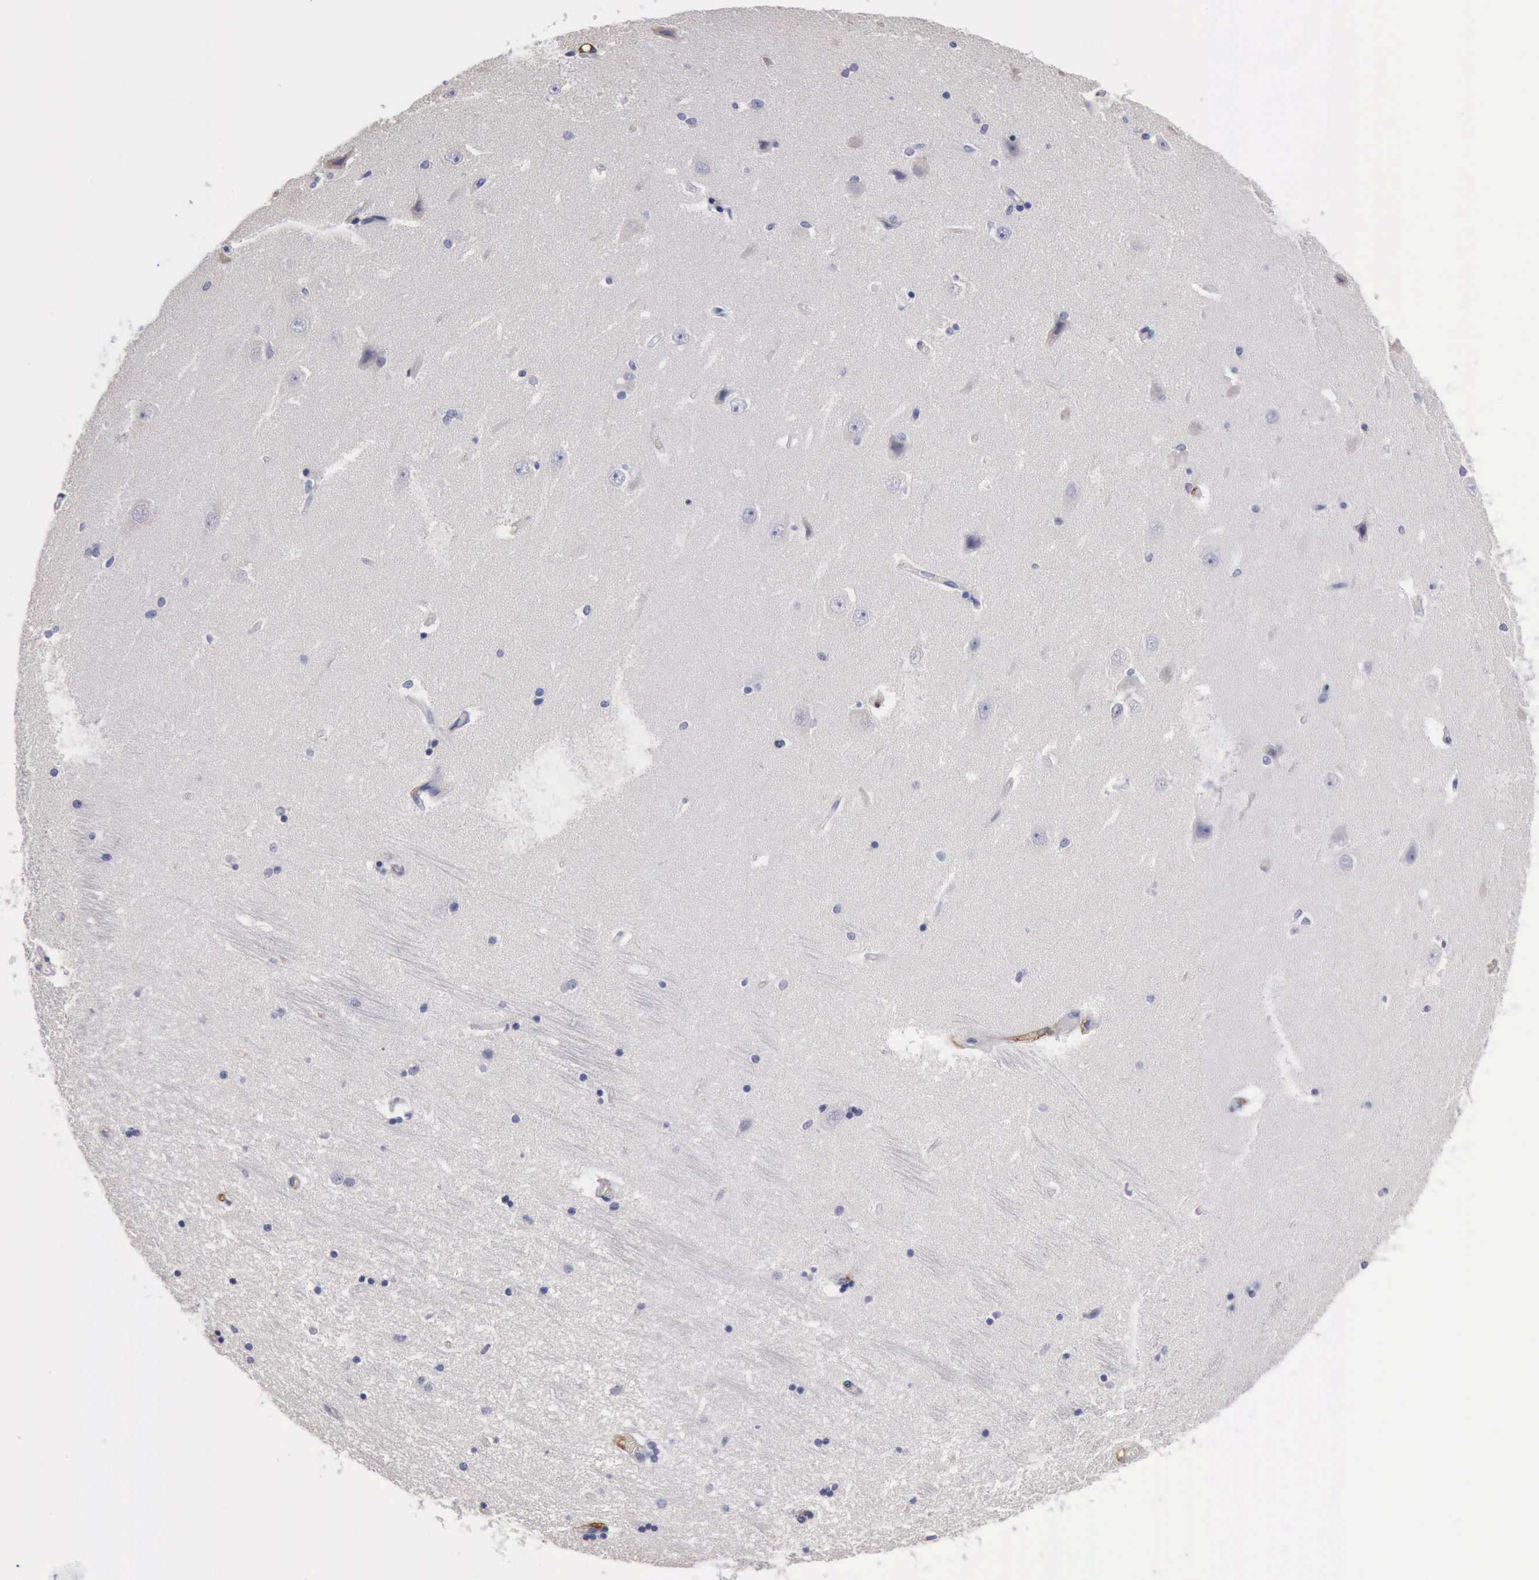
{"staining": {"intensity": "negative", "quantity": "none", "location": "none"}, "tissue": "hippocampus", "cell_type": "Glial cells", "image_type": "normal", "snomed": [{"axis": "morphology", "description": "Normal tissue, NOS"}, {"axis": "topography", "description": "Hippocampus"}], "caption": "Benign hippocampus was stained to show a protein in brown. There is no significant expression in glial cells. Nuclei are stained in blue.", "gene": "PTGS2", "patient": {"sex": "female", "age": 54}}